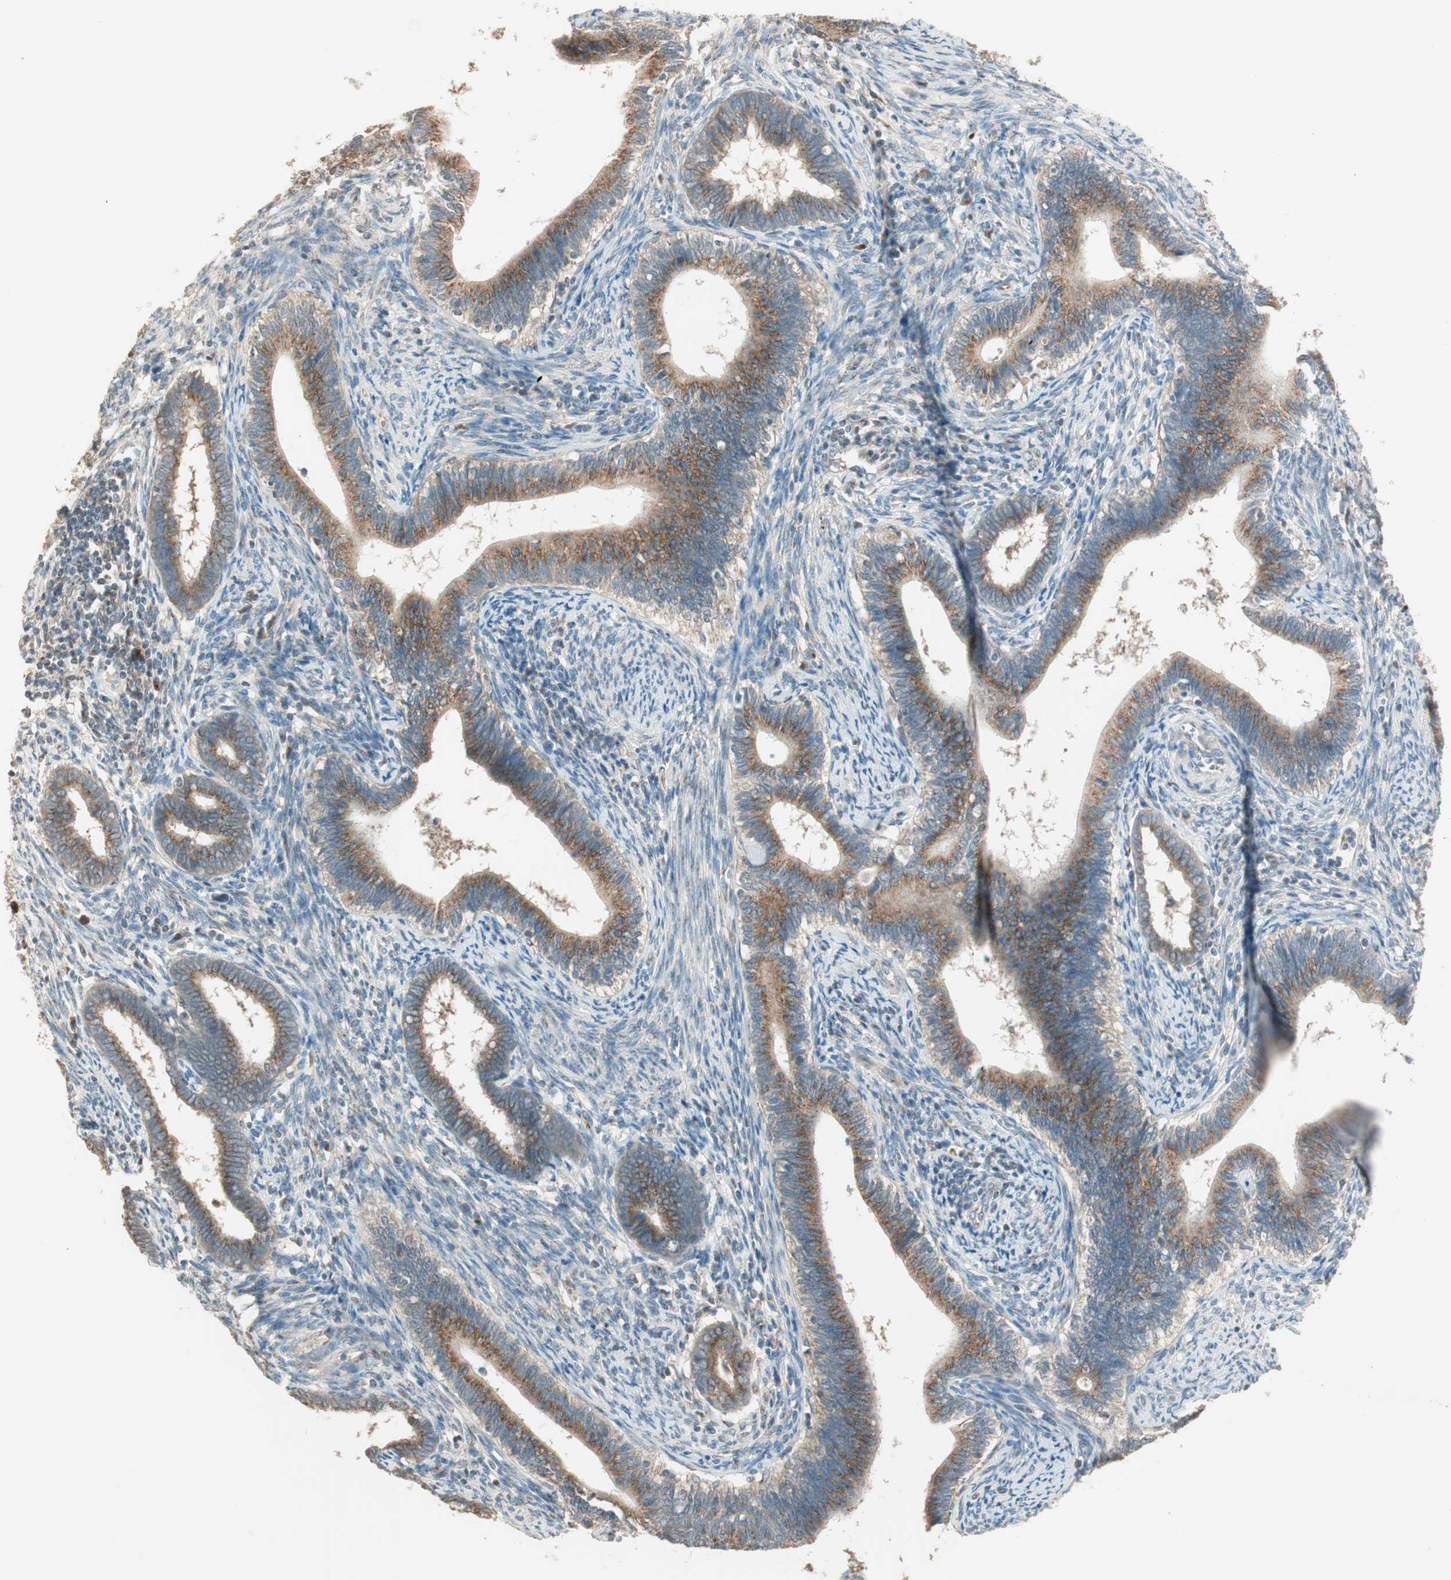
{"staining": {"intensity": "strong", "quantity": ">75%", "location": "cytoplasmic/membranous"}, "tissue": "cervical cancer", "cell_type": "Tumor cells", "image_type": "cancer", "snomed": [{"axis": "morphology", "description": "Adenocarcinoma, NOS"}, {"axis": "topography", "description": "Cervix"}], "caption": "Protein expression analysis of adenocarcinoma (cervical) shows strong cytoplasmic/membranous staining in about >75% of tumor cells.", "gene": "SEC16A", "patient": {"sex": "female", "age": 44}}